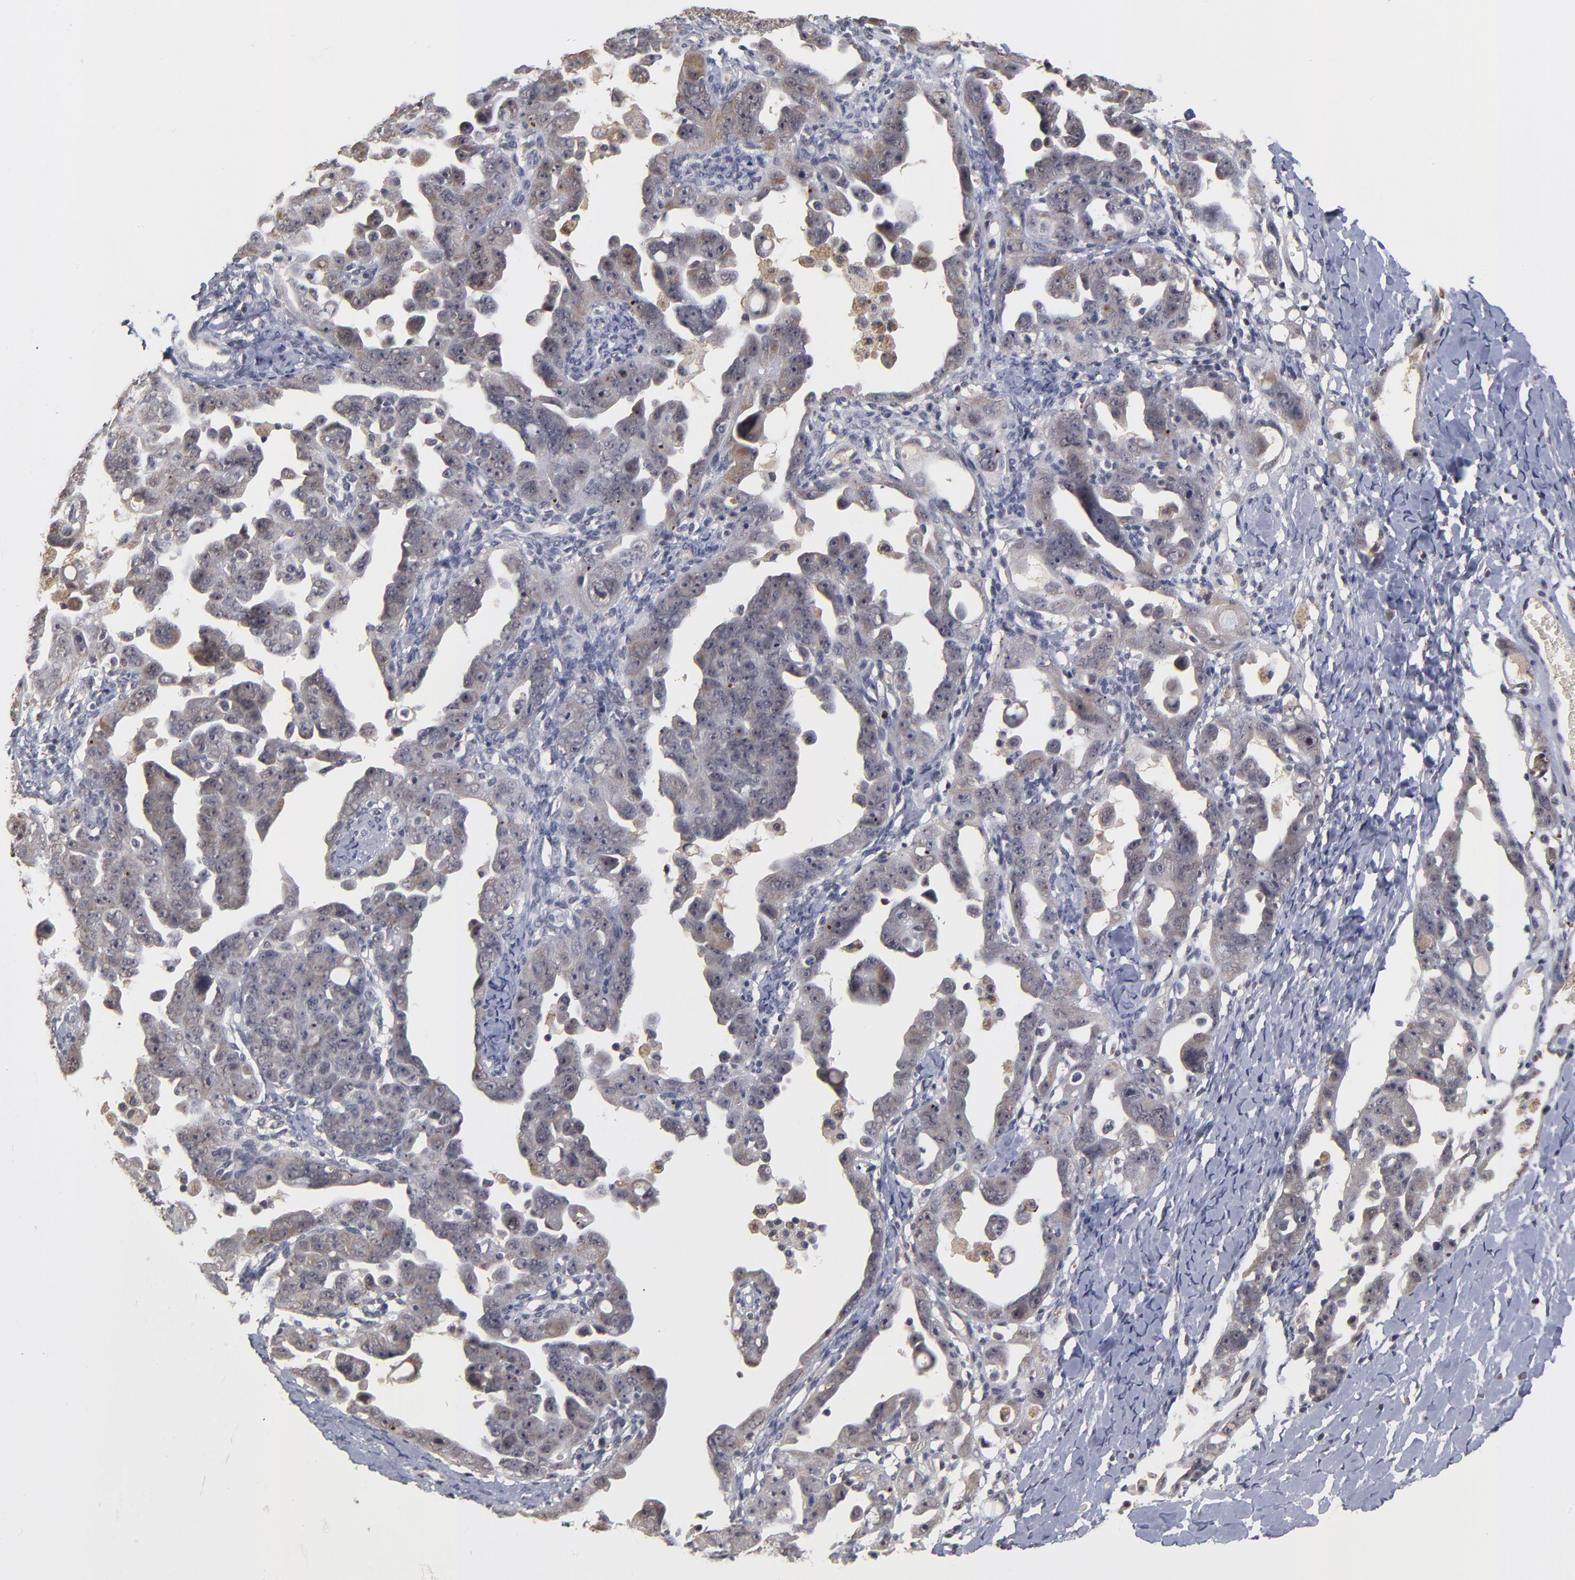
{"staining": {"intensity": "weak", "quantity": "25%-75%", "location": "cytoplasmic/membranous"}, "tissue": "ovarian cancer", "cell_type": "Tumor cells", "image_type": "cancer", "snomed": [{"axis": "morphology", "description": "Cystadenocarcinoma, serous, NOS"}, {"axis": "topography", "description": "Ovary"}], "caption": "Tumor cells reveal low levels of weak cytoplasmic/membranous expression in about 25%-75% of cells in ovarian cancer.", "gene": "WSB1", "patient": {"sex": "female", "age": 66}}